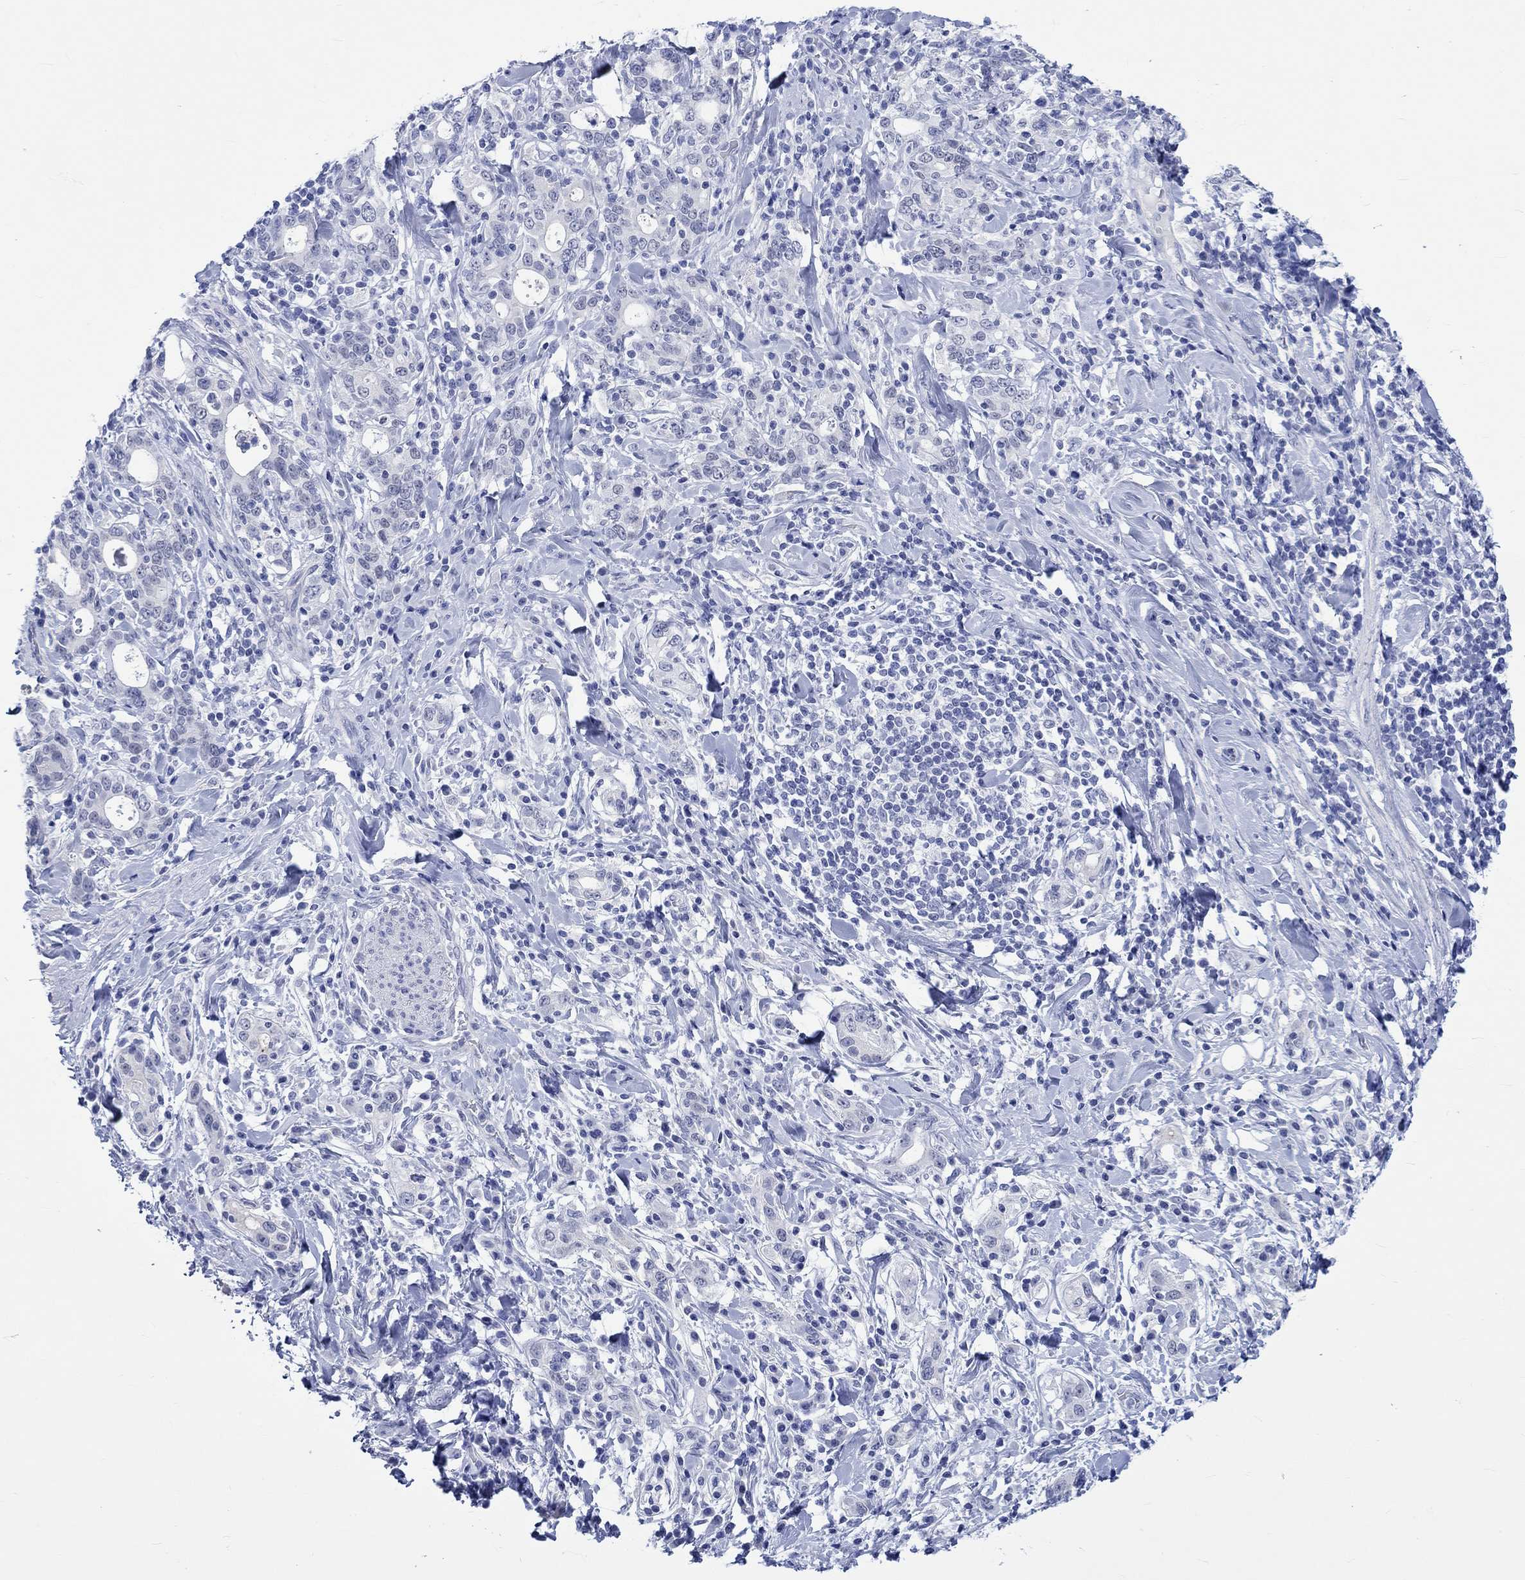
{"staining": {"intensity": "negative", "quantity": "none", "location": "none"}, "tissue": "stomach cancer", "cell_type": "Tumor cells", "image_type": "cancer", "snomed": [{"axis": "morphology", "description": "Adenocarcinoma, NOS"}, {"axis": "topography", "description": "Stomach"}], "caption": "An image of stomach cancer stained for a protein exhibits no brown staining in tumor cells.", "gene": "KLHL33", "patient": {"sex": "male", "age": 79}}